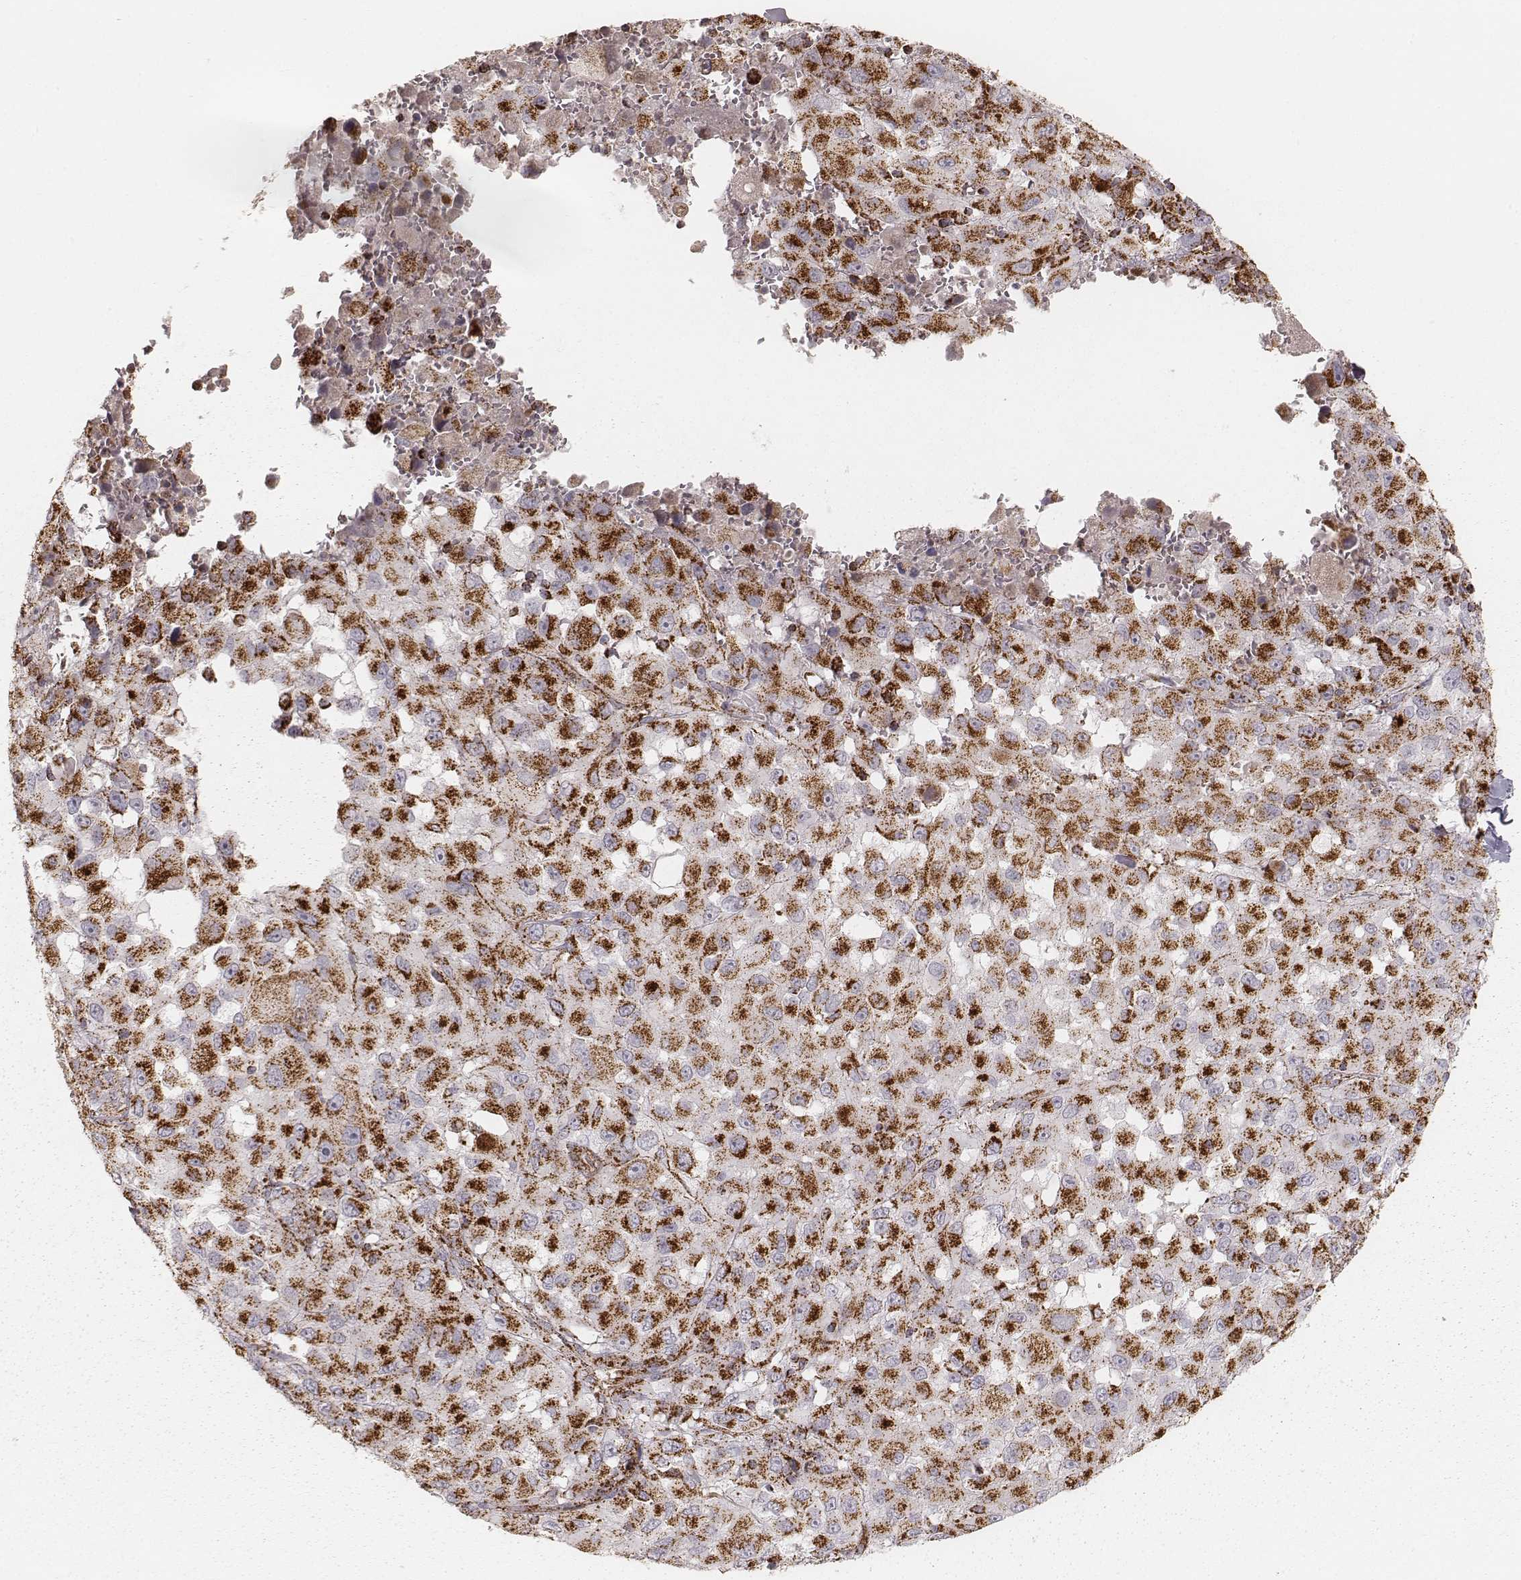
{"staining": {"intensity": "strong", "quantity": ">75%", "location": "cytoplasmic/membranous"}, "tissue": "melanoma", "cell_type": "Tumor cells", "image_type": "cancer", "snomed": [{"axis": "morphology", "description": "Malignant melanoma, Metastatic site"}, {"axis": "topography", "description": "Lymph node"}], "caption": "Strong cytoplasmic/membranous positivity for a protein is identified in approximately >75% of tumor cells of melanoma using IHC.", "gene": "CS", "patient": {"sex": "male", "age": 50}}